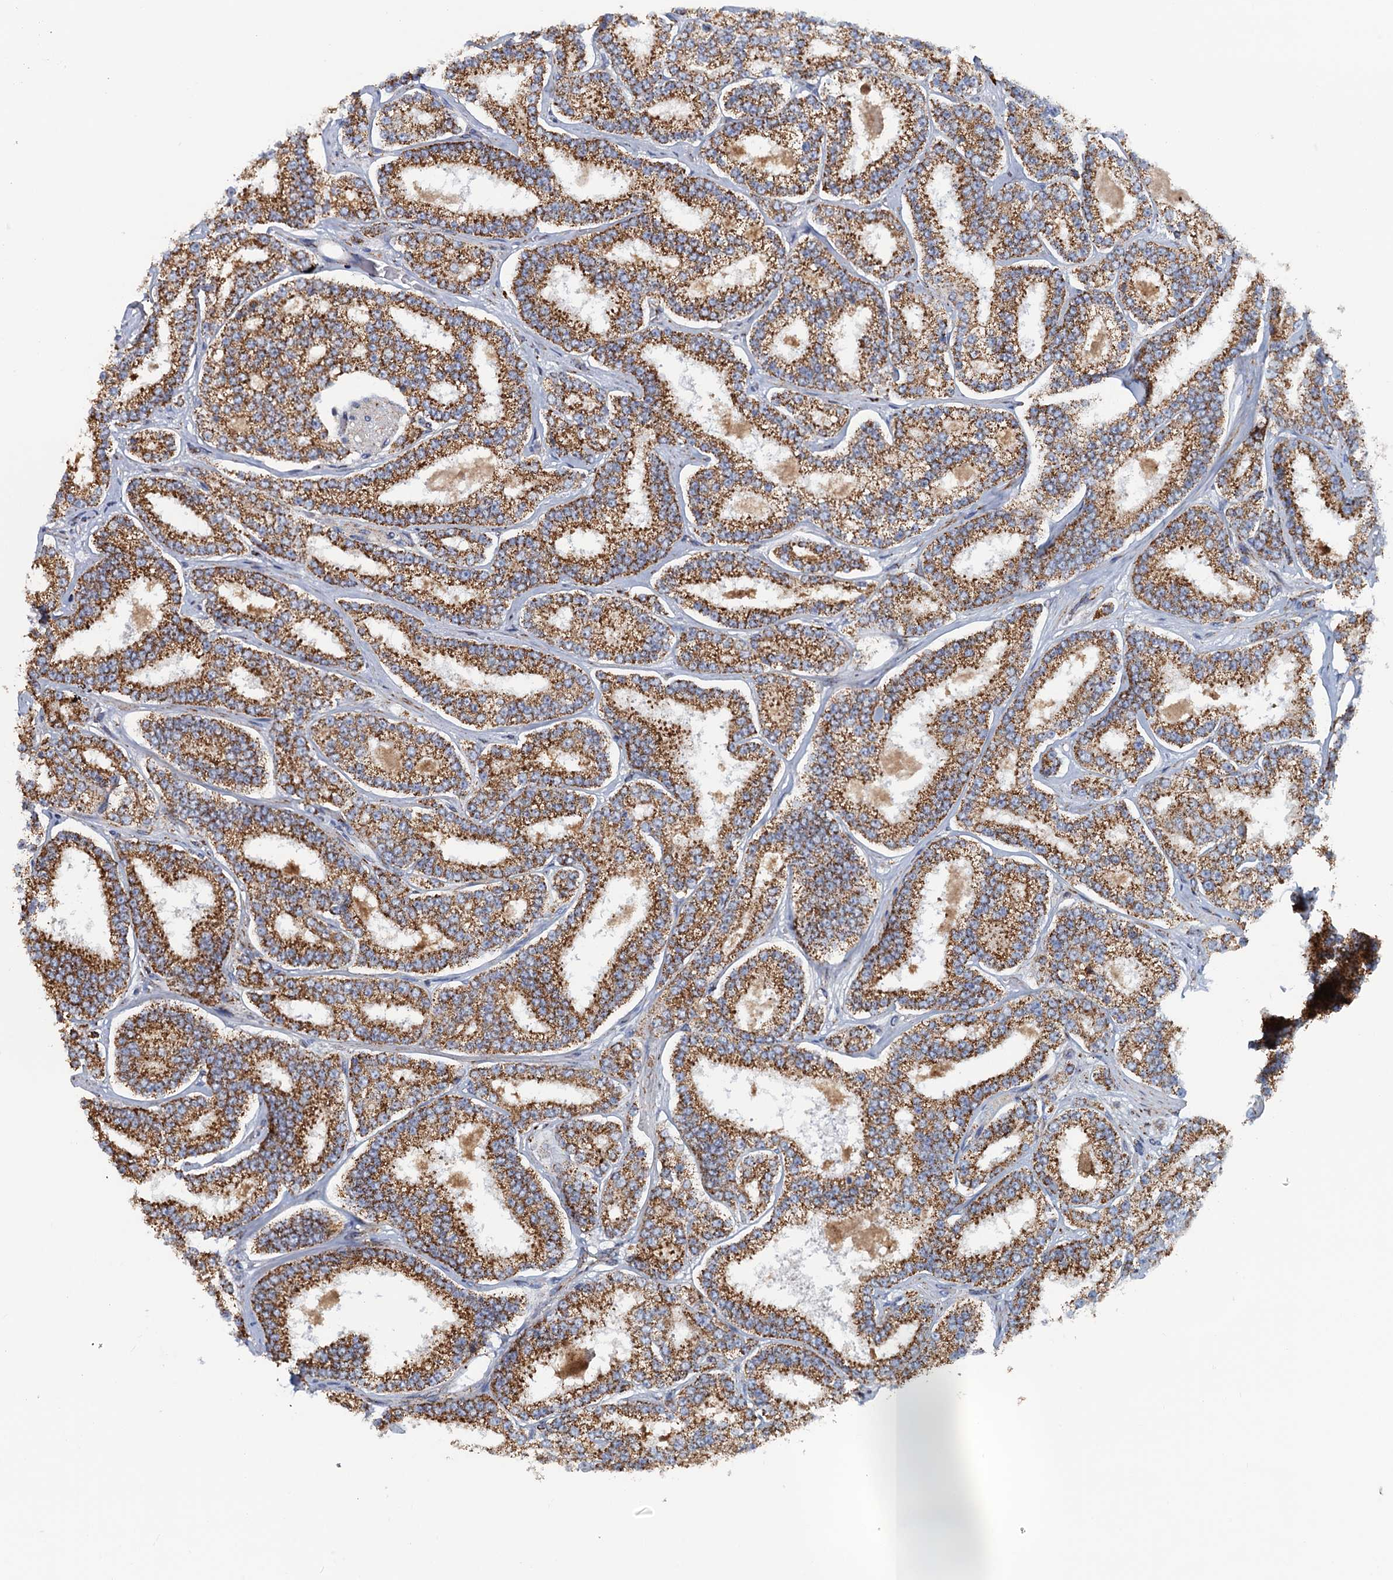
{"staining": {"intensity": "strong", "quantity": ">75%", "location": "cytoplasmic/membranous"}, "tissue": "prostate cancer", "cell_type": "Tumor cells", "image_type": "cancer", "snomed": [{"axis": "morphology", "description": "Normal tissue, NOS"}, {"axis": "morphology", "description": "Adenocarcinoma, High grade"}, {"axis": "topography", "description": "Prostate"}], "caption": "Brown immunohistochemical staining in human high-grade adenocarcinoma (prostate) exhibits strong cytoplasmic/membranous expression in approximately >75% of tumor cells. (Brightfield microscopy of DAB IHC at high magnification).", "gene": "GTPBP3", "patient": {"sex": "male", "age": 83}}